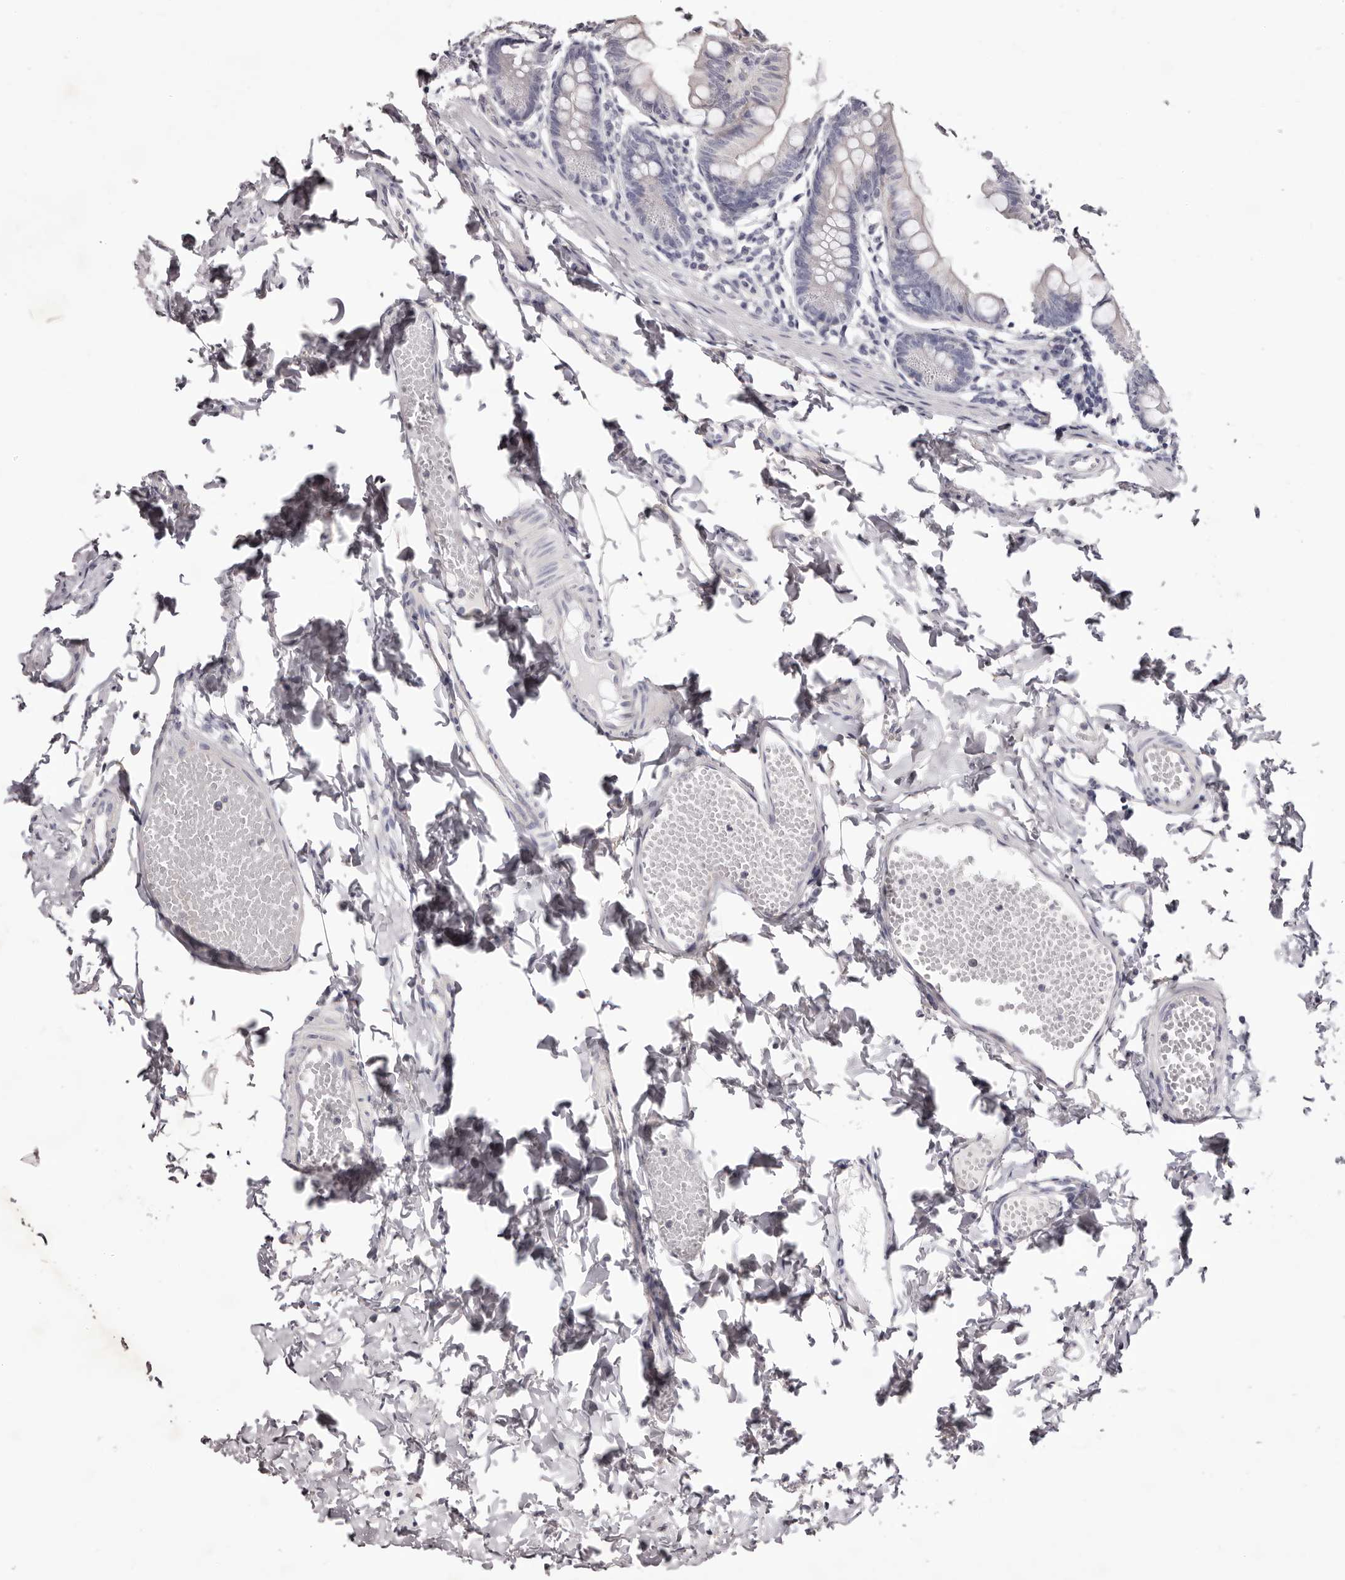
{"staining": {"intensity": "negative", "quantity": "none", "location": "none"}, "tissue": "small intestine", "cell_type": "Glandular cells", "image_type": "normal", "snomed": [{"axis": "morphology", "description": "Normal tissue, NOS"}, {"axis": "topography", "description": "Small intestine"}], "caption": "Human small intestine stained for a protein using IHC displays no staining in glandular cells.", "gene": "PEG10", "patient": {"sex": "male", "age": 7}}